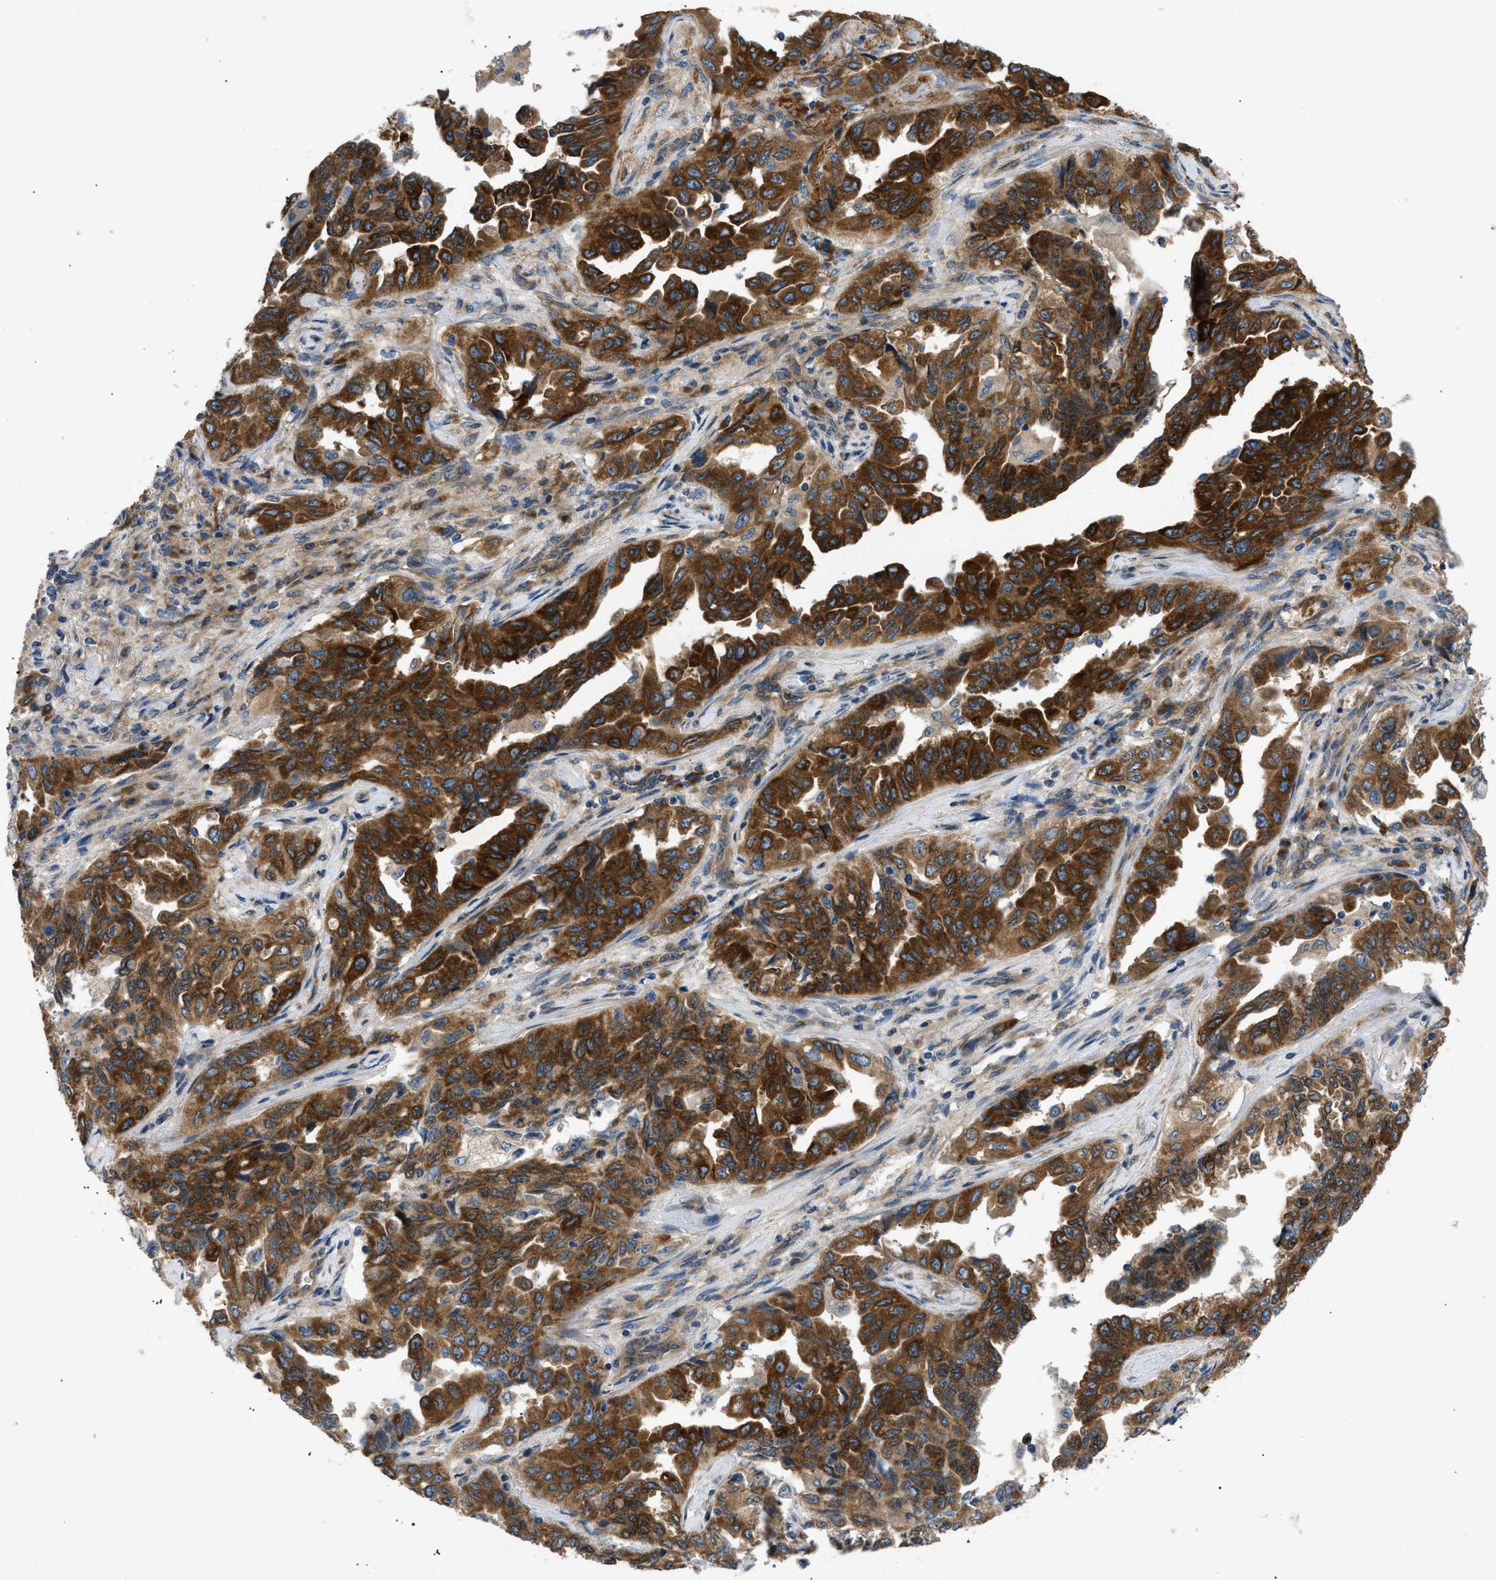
{"staining": {"intensity": "strong", "quantity": ">75%", "location": "cytoplasmic/membranous"}, "tissue": "lung cancer", "cell_type": "Tumor cells", "image_type": "cancer", "snomed": [{"axis": "morphology", "description": "Adenocarcinoma, NOS"}, {"axis": "topography", "description": "Lung"}], "caption": "The histopathology image demonstrates a brown stain indicating the presence of a protein in the cytoplasmic/membranous of tumor cells in lung adenocarcinoma. The protein of interest is stained brown, and the nuclei are stained in blue (DAB (3,3'-diaminobenzidine) IHC with brightfield microscopy, high magnification).", "gene": "LYSMD3", "patient": {"sex": "female", "age": 51}}